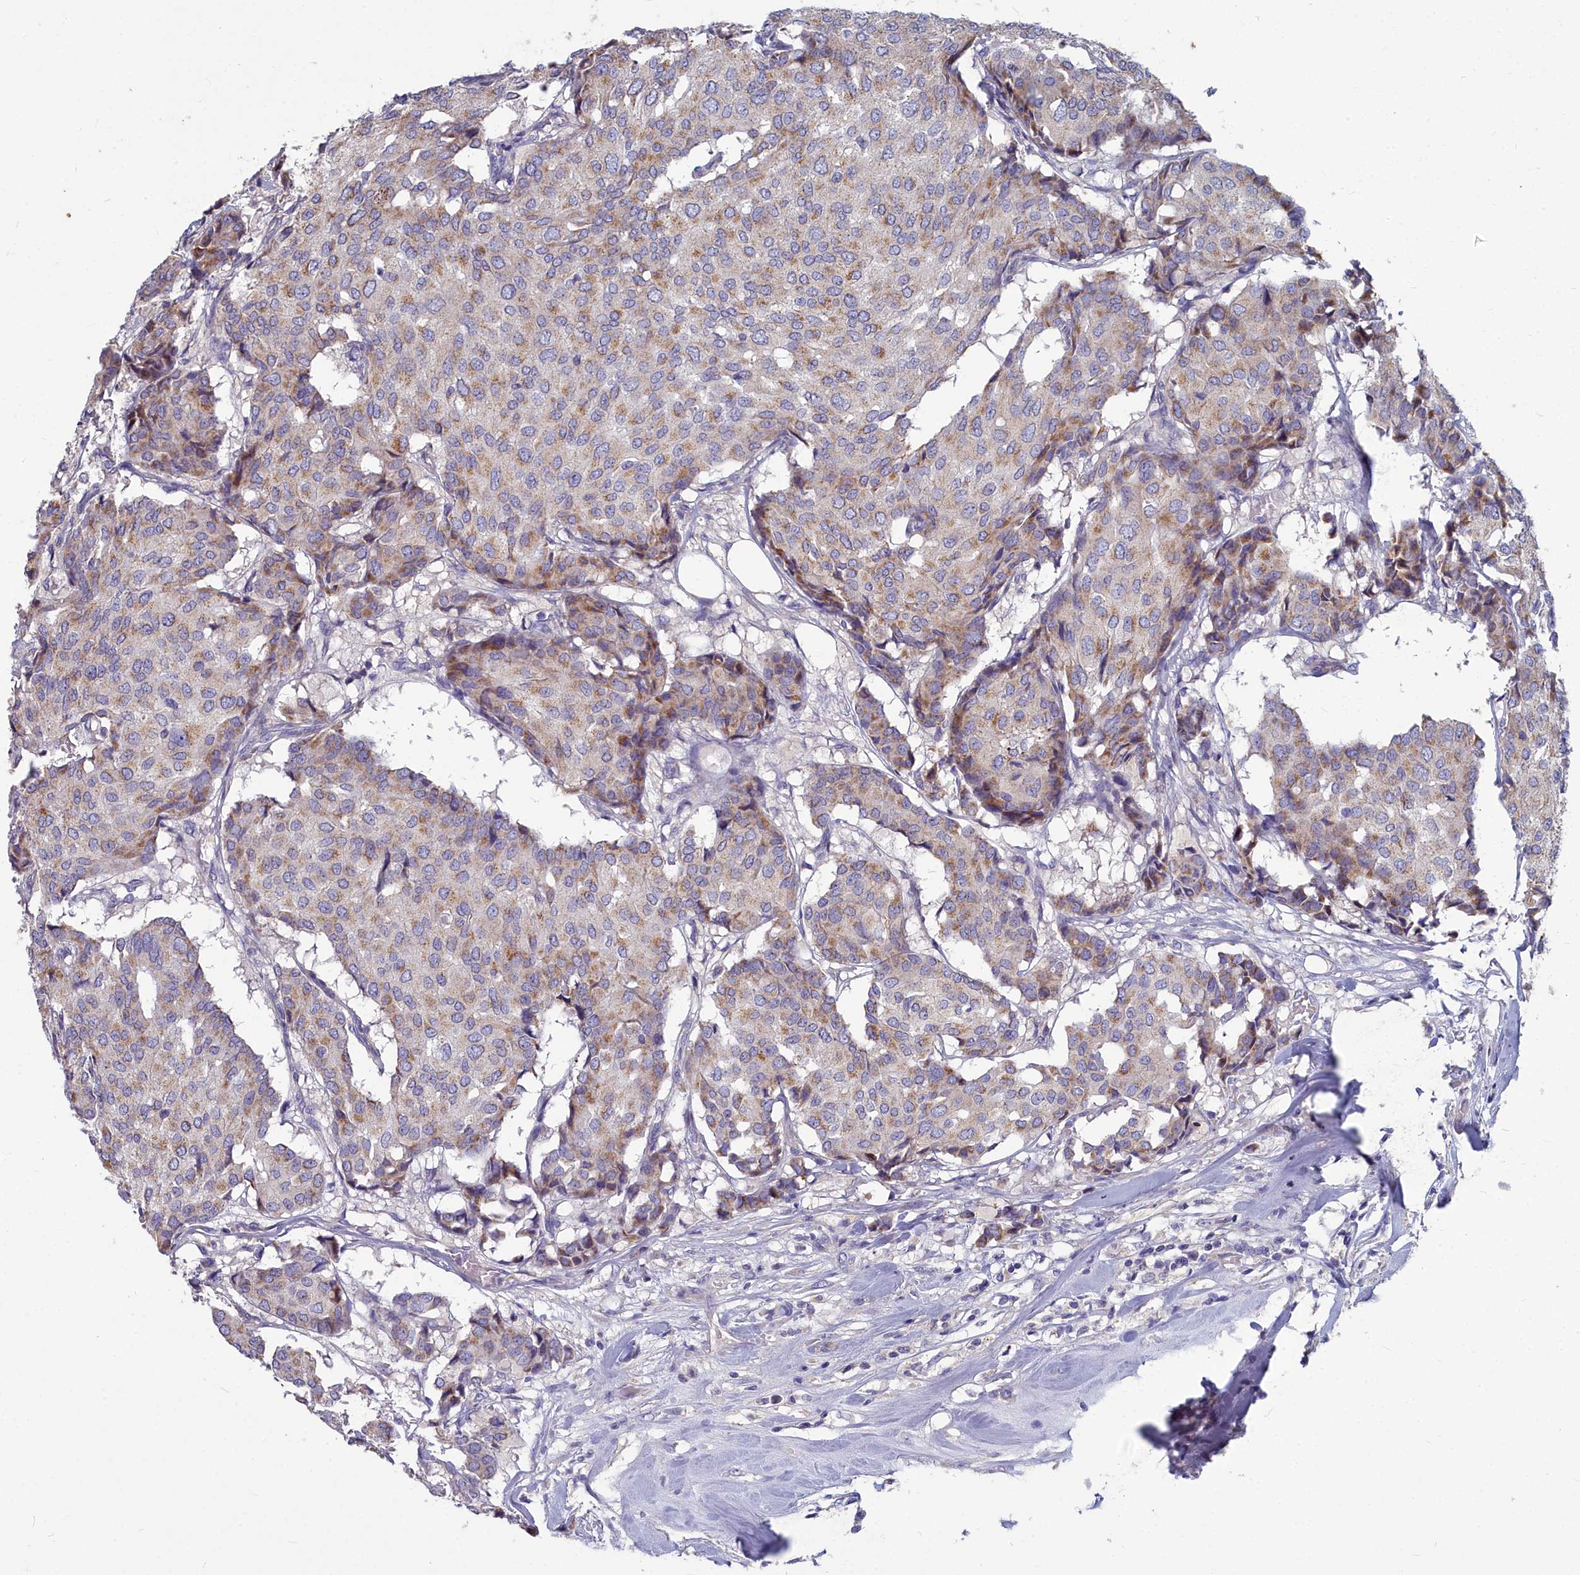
{"staining": {"intensity": "moderate", "quantity": "<25%", "location": "cytoplasmic/membranous"}, "tissue": "breast cancer", "cell_type": "Tumor cells", "image_type": "cancer", "snomed": [{"axis": "morphology", "description": "Duct carcinoma"}, {"axis": "topography", "description": "Breast"}], "caption": "IHC (DAB) staining of breast cancer displays moderate cytoplasmic/membranous protein staining in approximately <25% of tumor cells.", "gene": "COX20", "patient": {"sex": "female", "age": 75}}